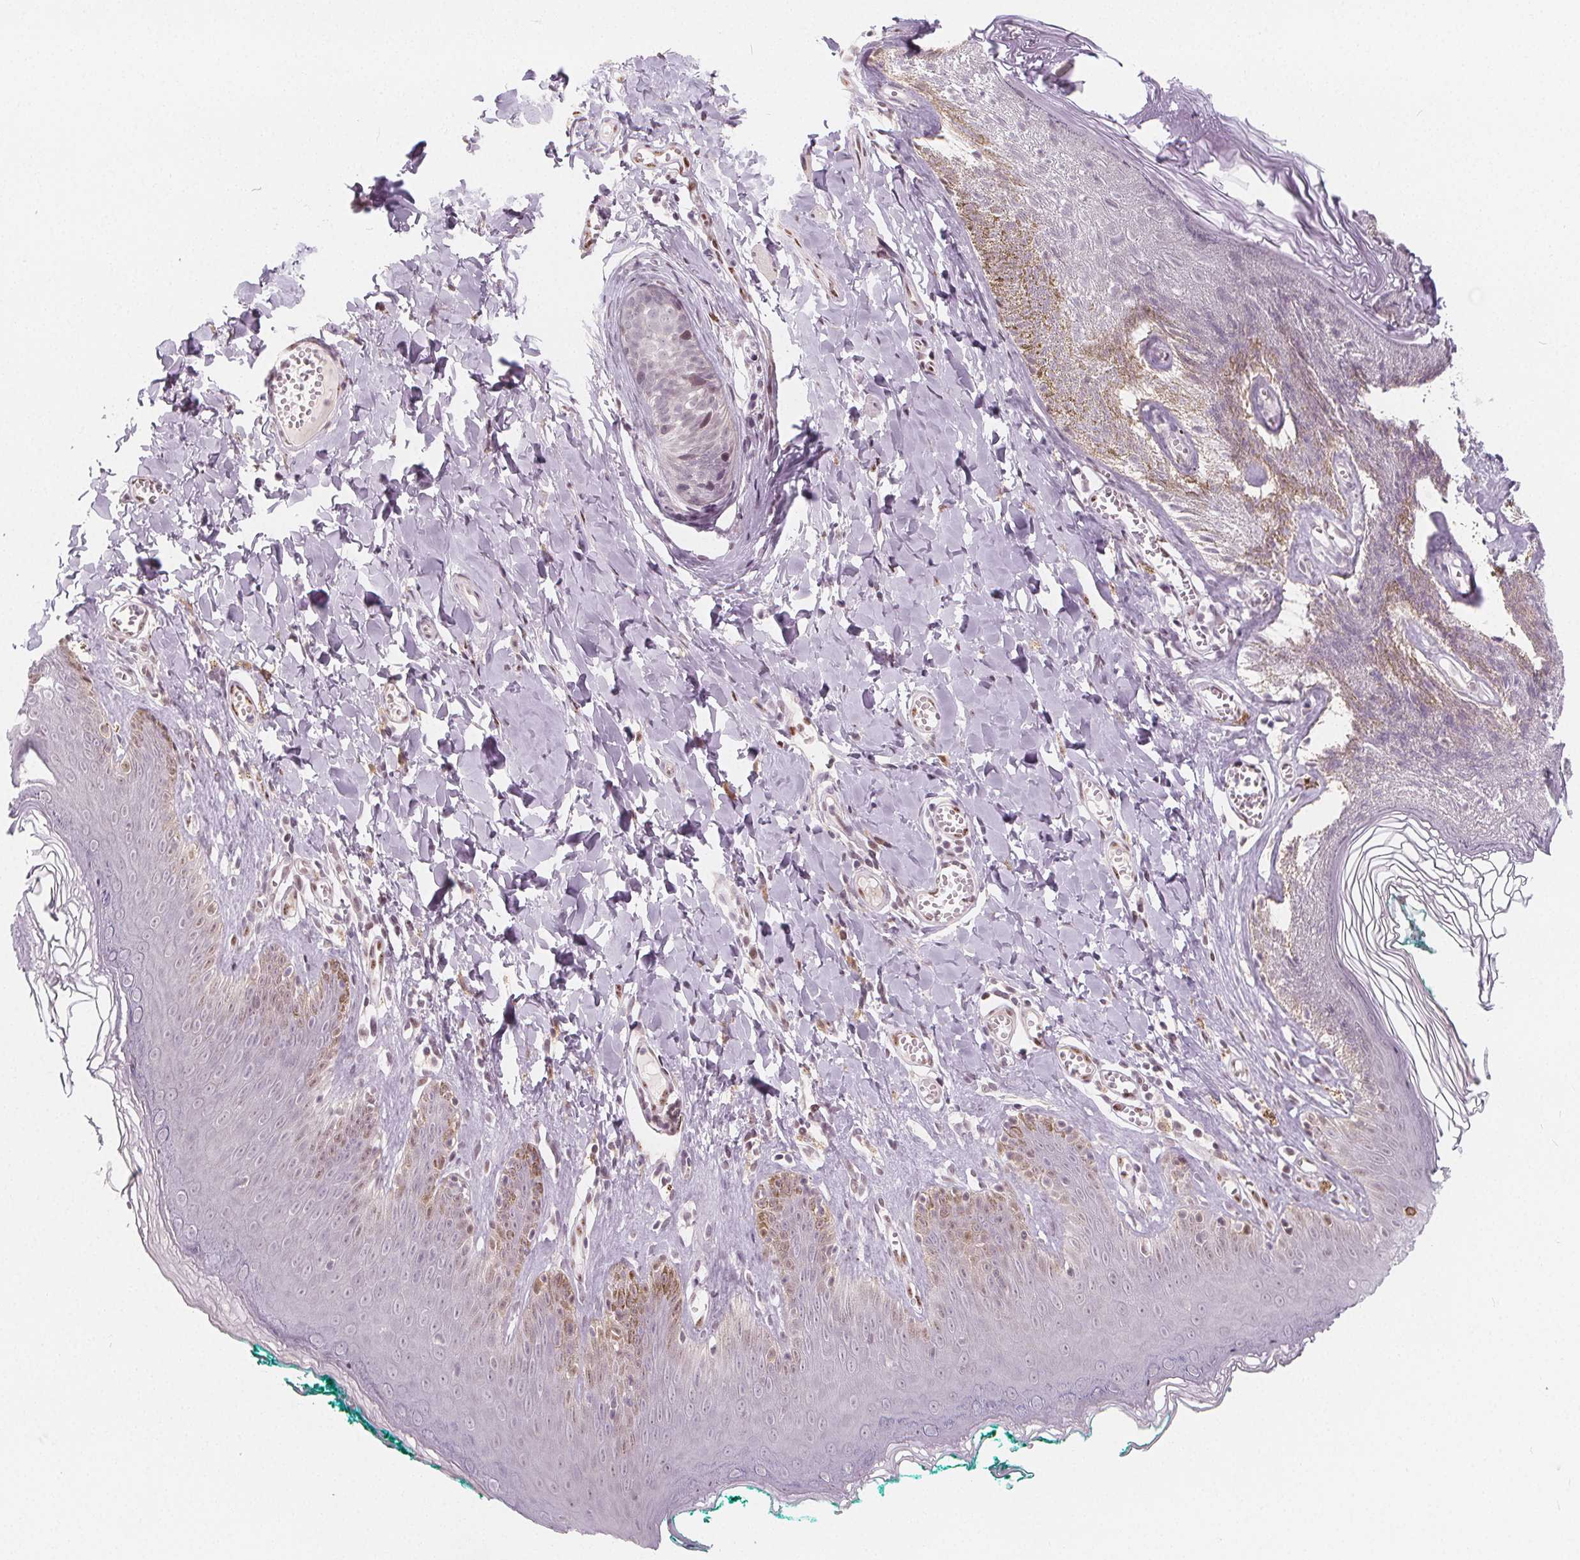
{"staining": {"intensity": "negative", "quantity": "none", "location": "none"}, "tissue": "skin", "cell_type": "Epidermal cells", "image_type": "normal", "snomed": [{"axis": "morphology", "description": "Normal tissue, NOS"}, {"axis": "topography", "description": "Vulva"}, {"axis": "topography", "description": "Peripheral nerve tissue"}], "caption": "Normal skin was stained to show a protein in brown. There is no significant positivity in epidermal cells. (Brightfield microscopy of DAB (3,3'-diaminobenzidine) immunohistochemistry at high magnification).", "gene": "DRC3", "patient": {"sex": "female", "age": 66}}